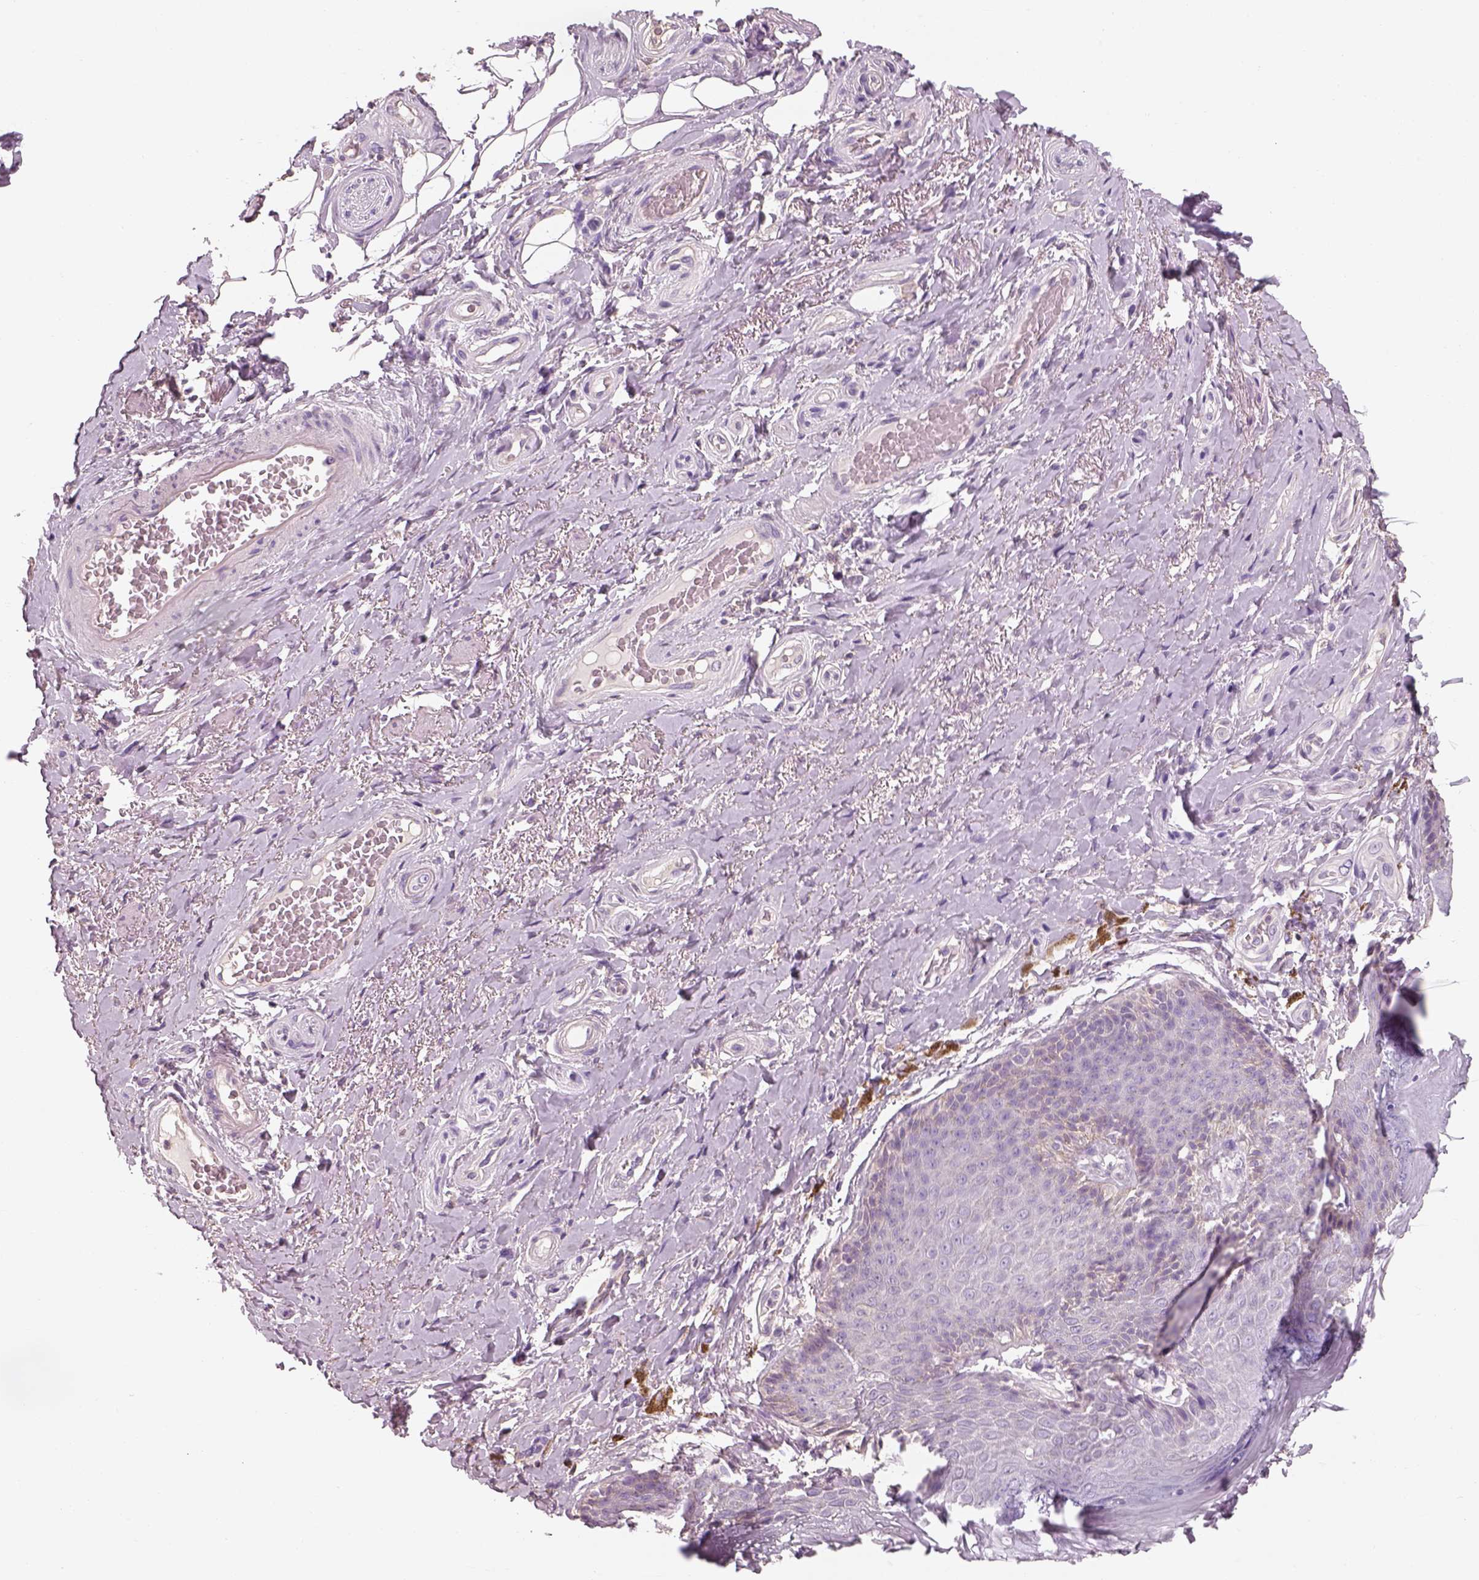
{"staining": {"intensity": "negative", "quantity": "none", "location": "none"}, "tissue": "adipose tissue", "cell_type": "Adipocytes", "image_type": "normal", "snomed": [{"axis": "morphology", "description": "Normal tissue, NOS"}, {"axis": "topography", "description": "Anal"}, {"axis": "topography", "description": "Peripheral nerve tissue"}], "caption": "This is a image of immunohistochemistry staining of benign adipose tissue, which shows no positivity in adipocytes.", "gene": "OTUD6A", "patient": {"sex": "male", "age": 53}}